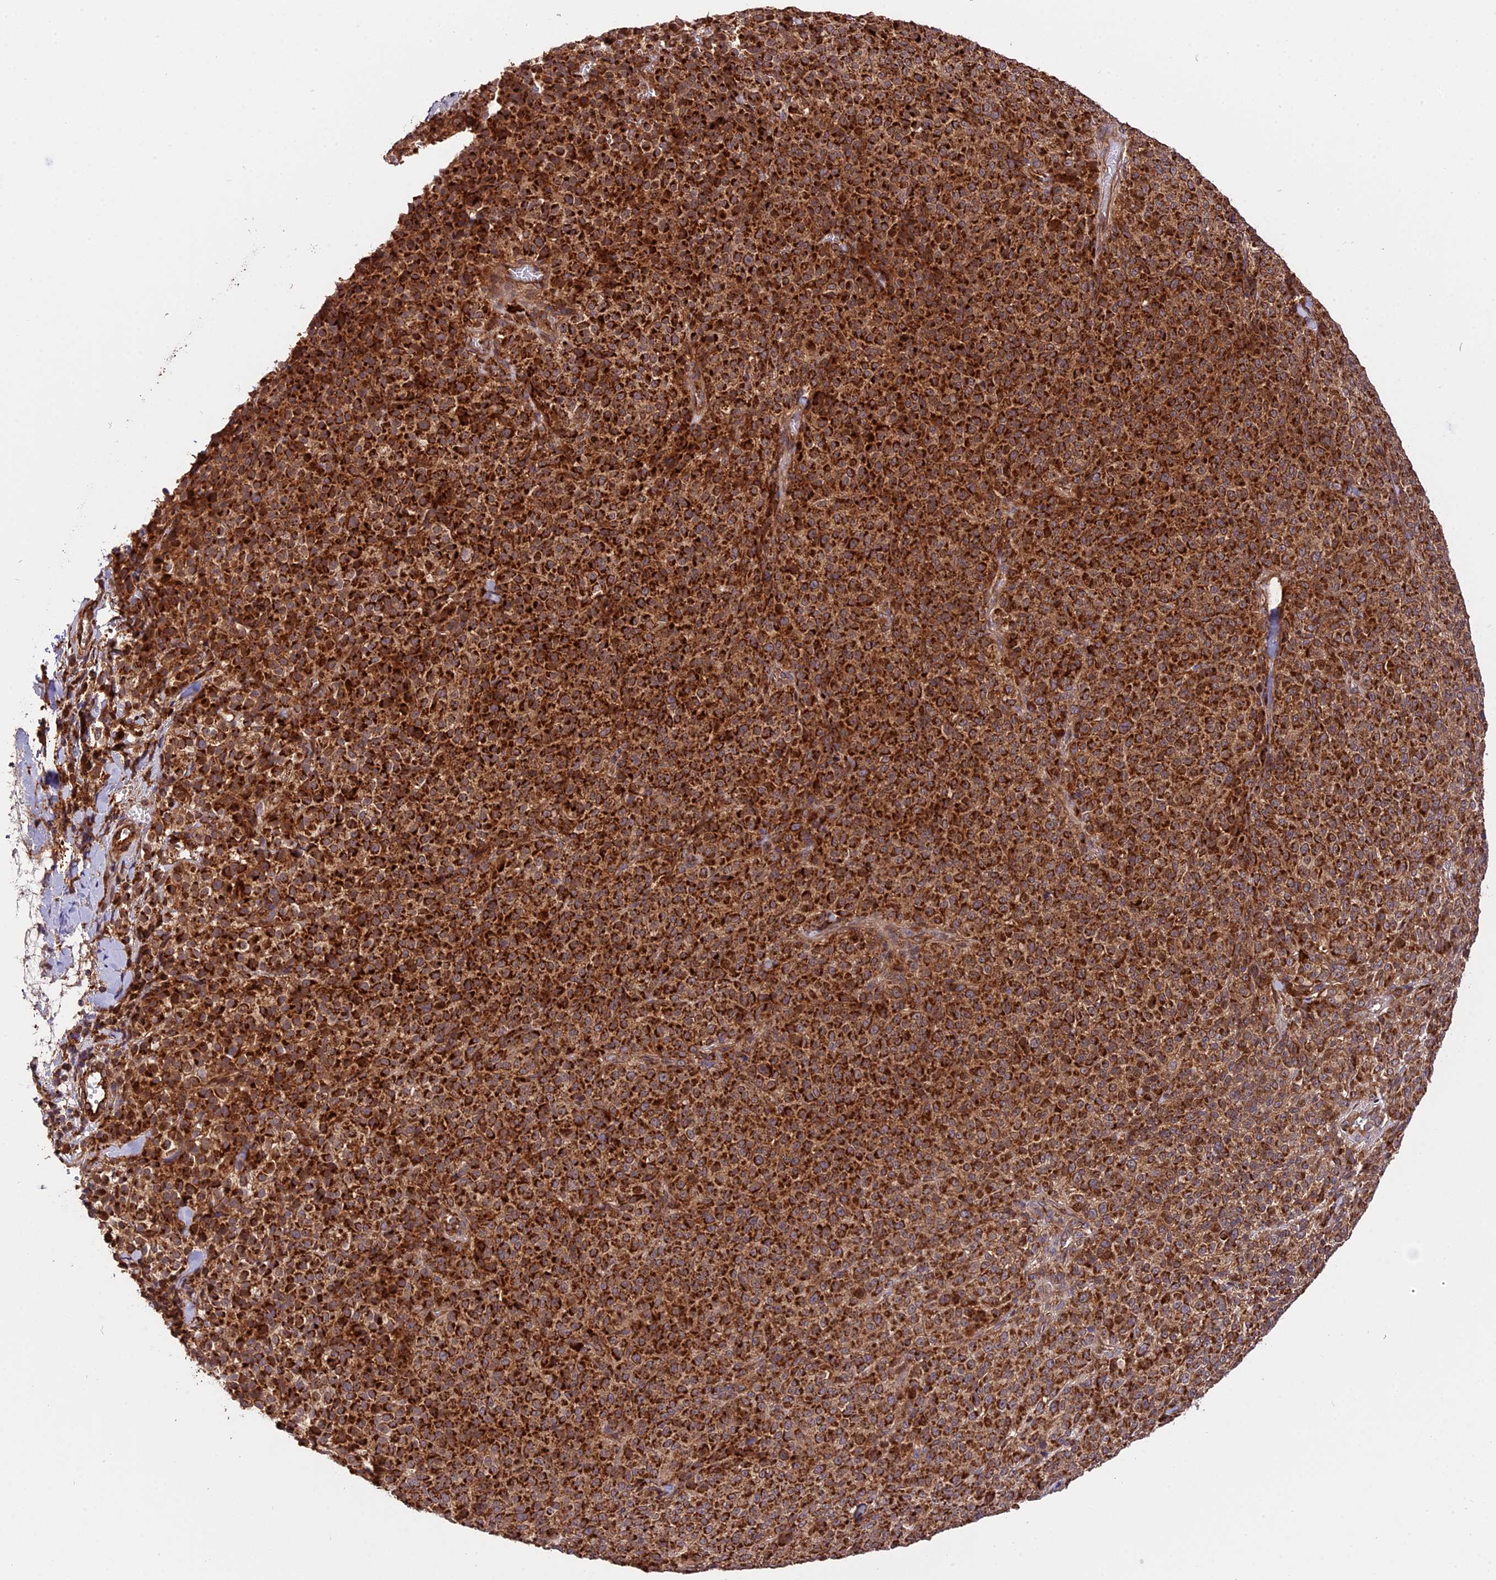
{"staining": {"intensity": "strong", "quantity": ">75%", "location": "cytoplasmic/membranous"}, "tissue": "melanoma", "cell_type": "Tumor cells", "image_type": "cancer", "snomed": [{"axis": "morphology", "description": "Normal tissue, NOS"}, {"axis": "morphology", "description": "Malignant melanoma, NOS"}, {"axis": "topography", "description": "Skin"}], "caption": "An image showing strong cytoplasmic/membranous staining in approximately >75% of tumor cells in malignant melanoma, as visualized by brown immunohistochemical staining.", "gene": "HERPUD1", "patient": {"sex": "female", "age": 34}}